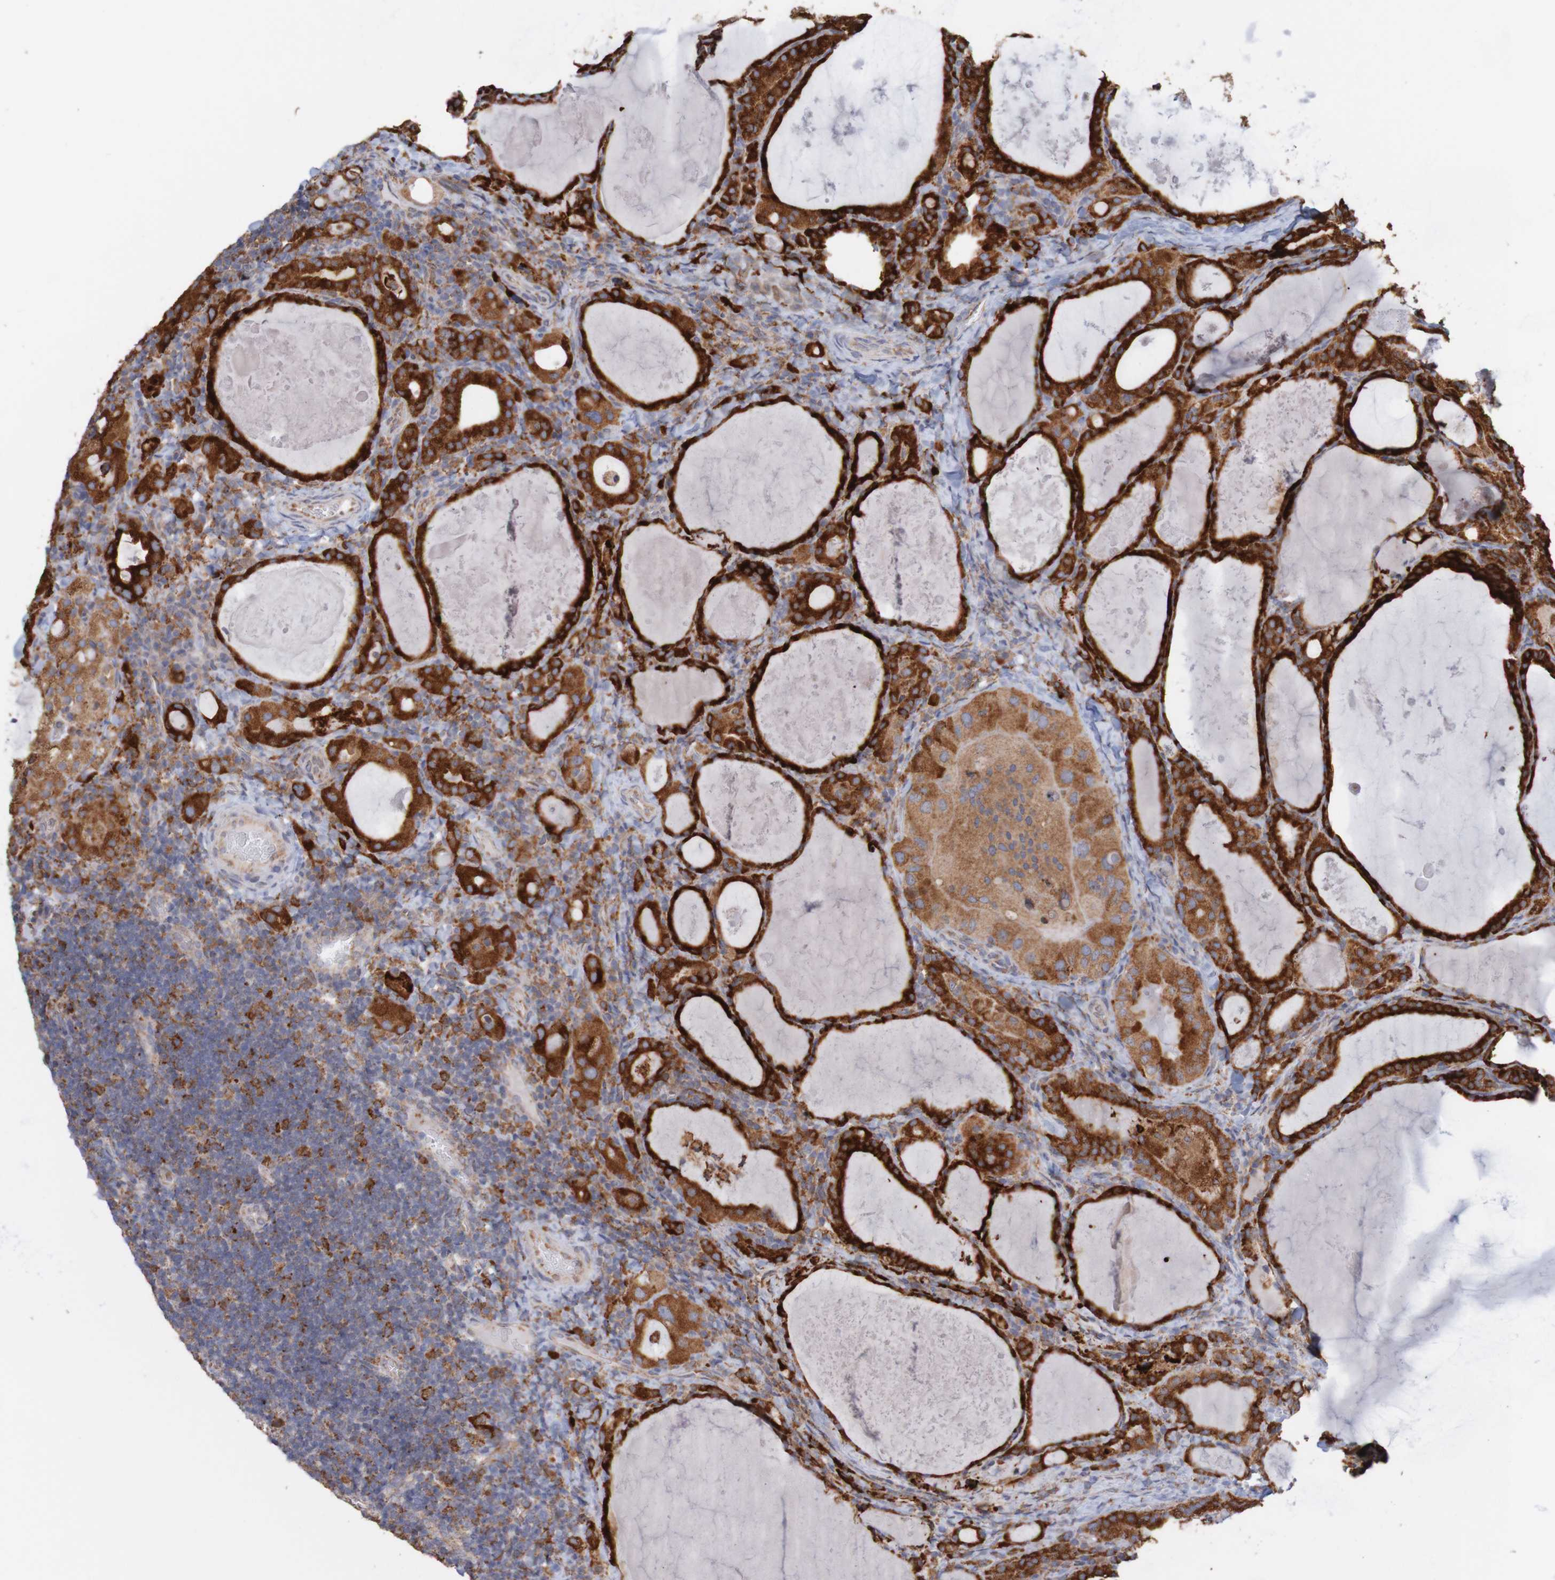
{"staining": {"intensity": "strong", "quantity": ">75%", "location": "cytoplasmic/membranous"}, "tissue": "thyroid cancer", "cell_type": "Tumor cells", "image_type": "cancer", "snomed": [{"axis": "morphology", "description": "Papillary adenocarcinoma, NOS"}, {"axis": "topography", "description": "Thyroid gland"}], "caption": "Papillary adenocarcinoma (thyroid) stained with DAB (3,3'-diaminobenzidine) immunohistochemistry (IHC) demonstrates high levels of strong cytoplasmic/membranous positivity in about >75% of tumor cells.", "gene": "PDIA3", "patient": {"sex": "female", "age": 42}}